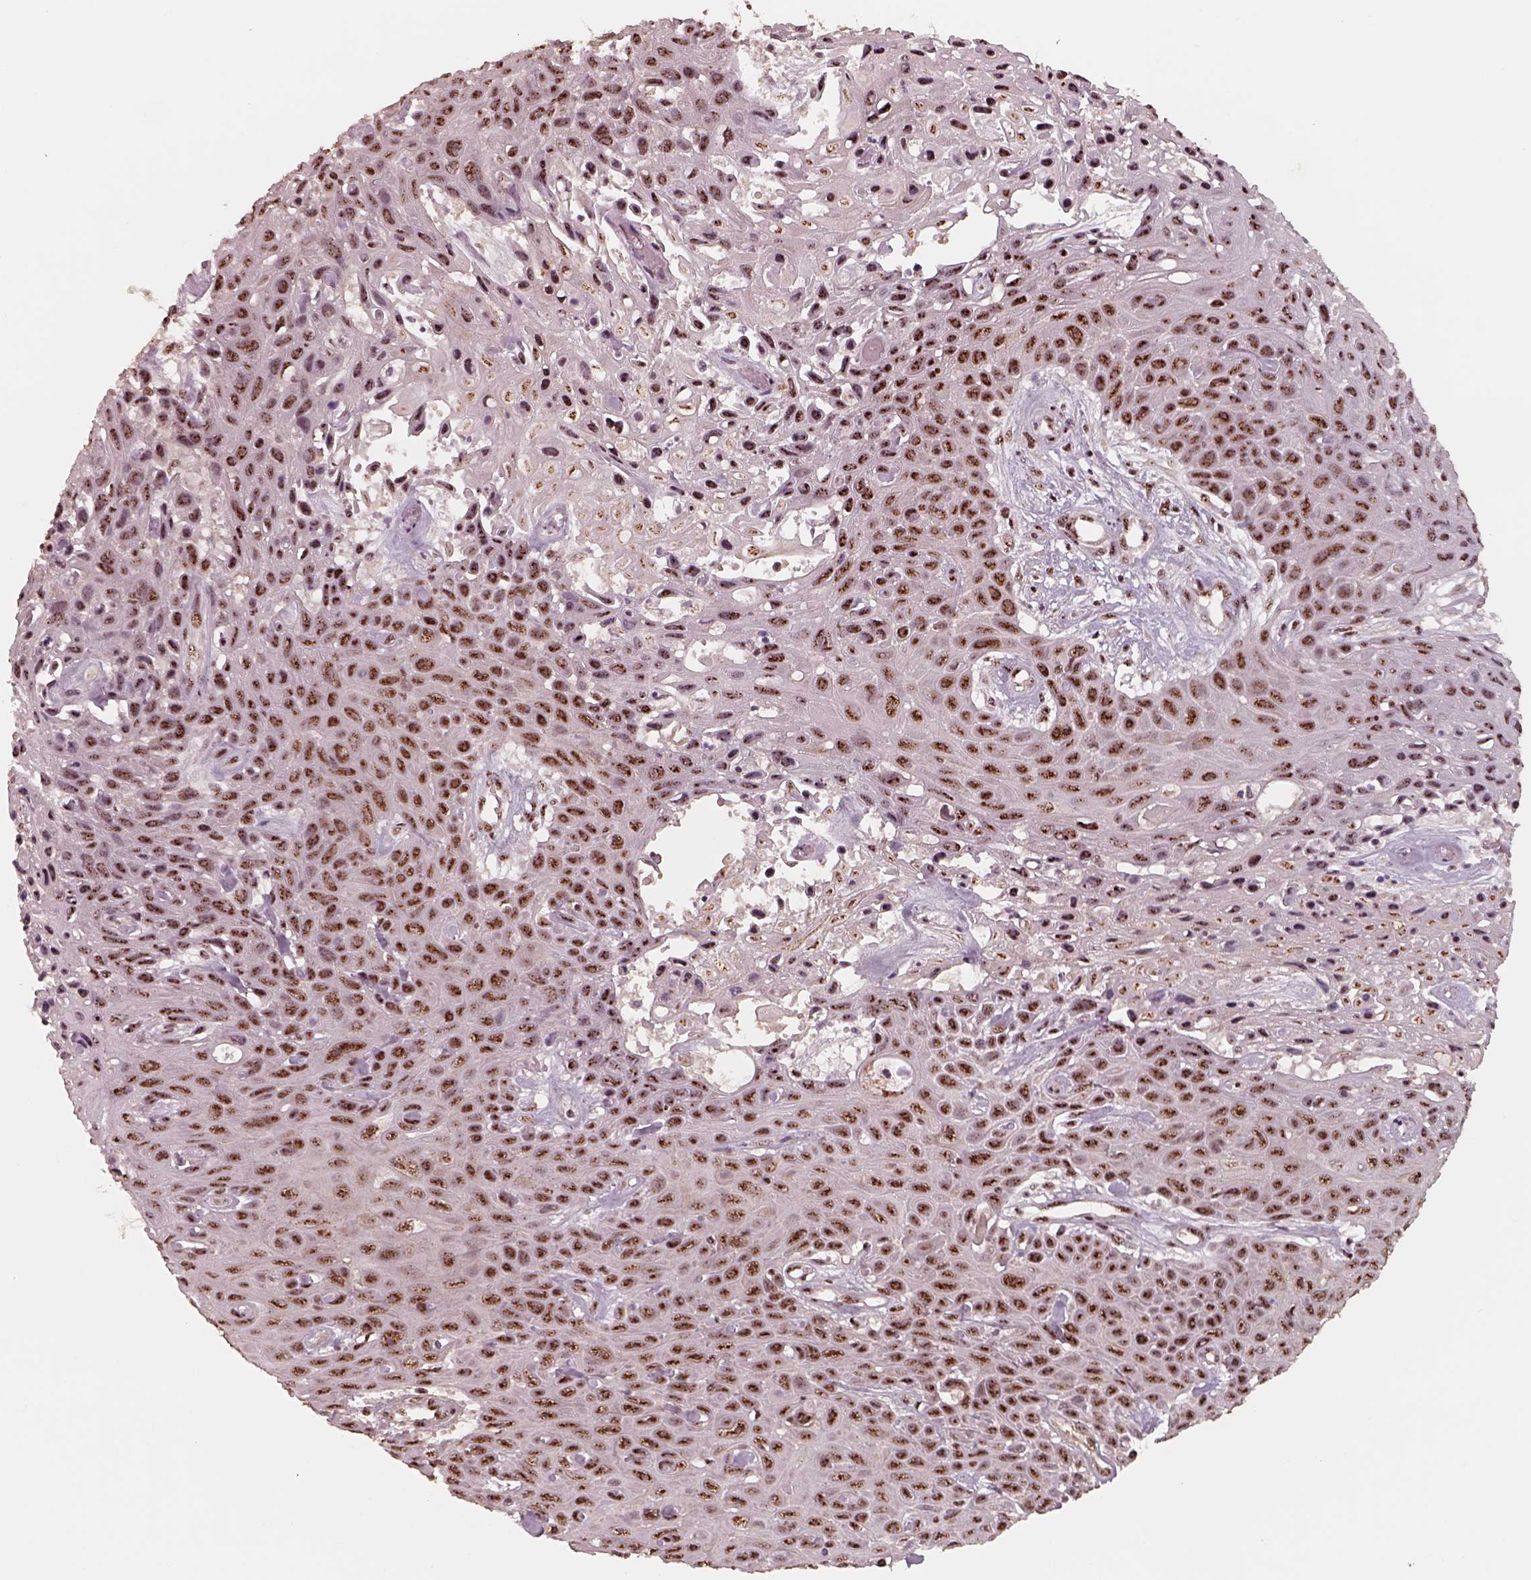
{"staining": {"intensity": "strong", "quantity": ">75%", "location": "nuclear"}, "tissue": "skin cancer", "cell_type": "Tumor cells", "image_type": "cancer", "snomed": [{"axis": "morphology", "description": "Squamous cell carcinoma, NOS"}, {"axis": "topography", "description": "Skin"}], "caption": "The photomicrograph reveals staining of skin squamous cell carcinoma, revealing strong nuclear protein staining (brown color) within tumor cells. (DAB IHC with brightfield microscopy, high magnification).", "gene": "ATXN7L3", "patient": {"sex": "male", "age": 82}}